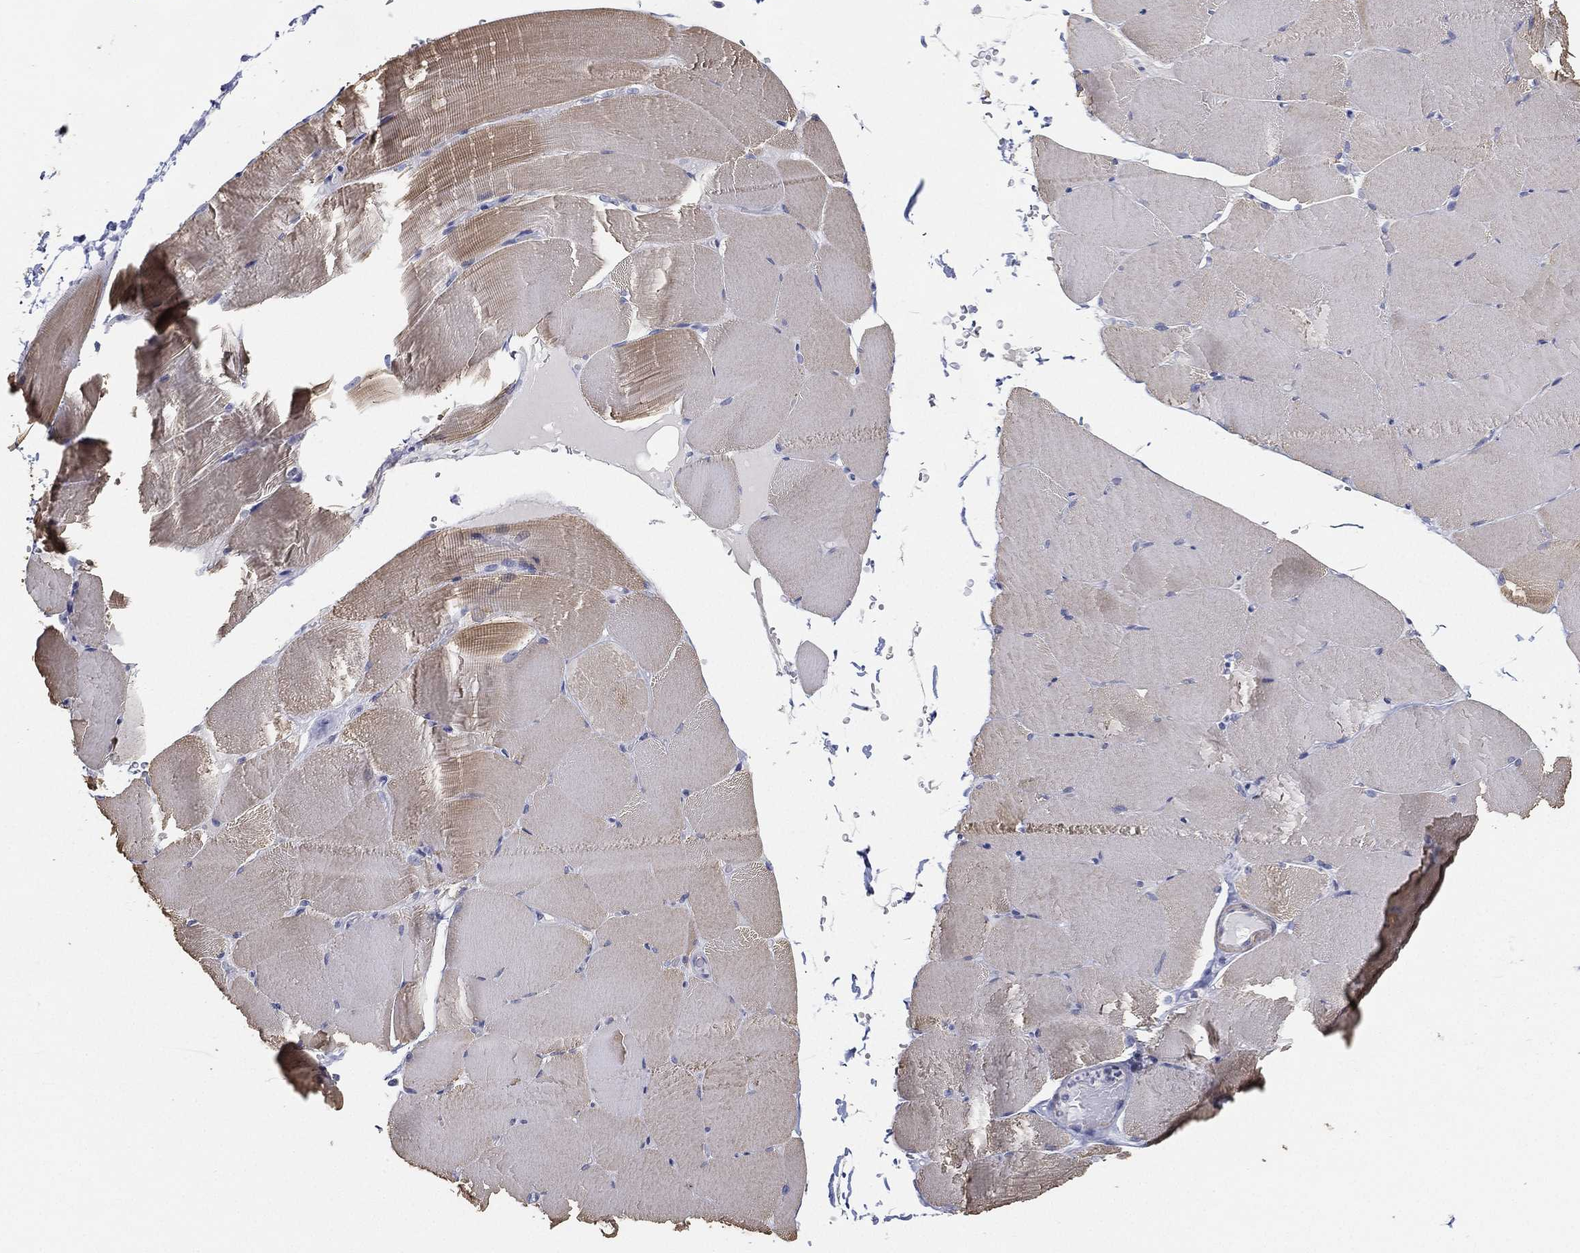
{"staining": {"intensity": "weak", "quantity": "25%-75%", "location": "cytoplasmic/membranous"}, "tissue": "skeletal muscle", "cell_type": "Myocytes", "image_type": "normal", "snomed": [{"axis": "morphology", "description": "Normal tissue, NOS"}, {"axis": "topography", "description": "Skeletal muscle"}], "caption": "Normal skeletal muscle exhibits weak cytoplasmic/membranous expression in approximately 25%-75% of myocytes.", "gene": "GPR61", "patient": {"sex": "female", "age": 37}}